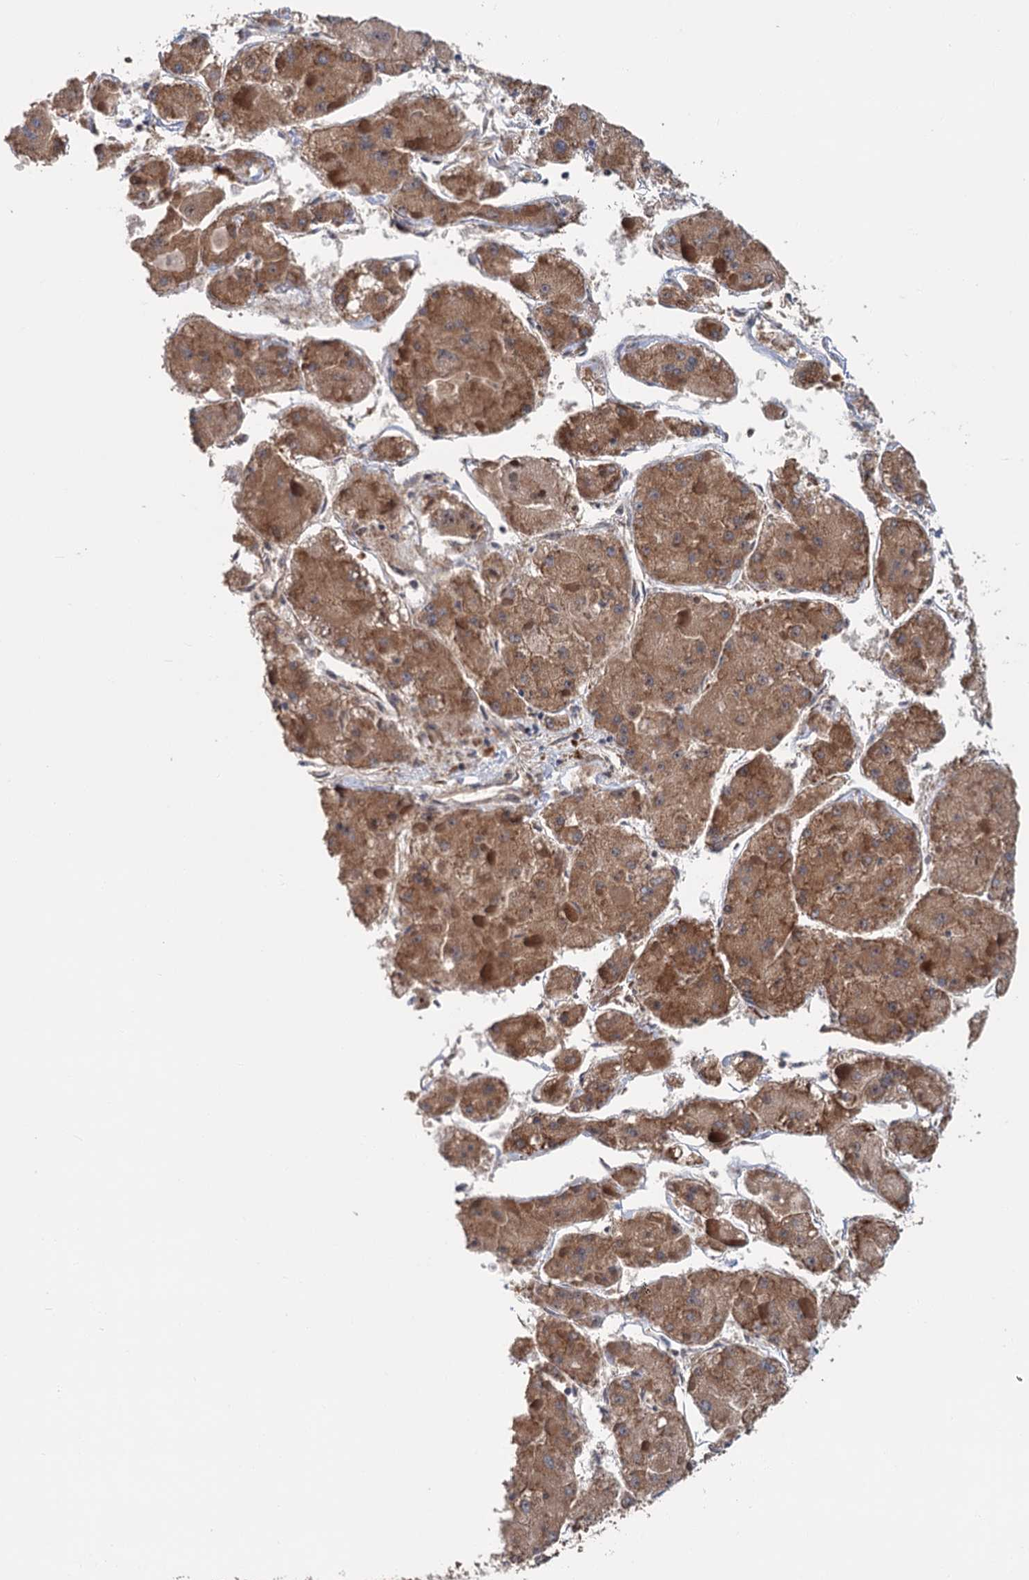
{"staining": {"intensity": "moderate", "quantity": ">75%", "location": "cytoplasmic/membranous"}, "tissue": "liver cancer", "cell_type": "Tumor cells", "image_type": "cancer", "snomed": [{"axis": "morphology", "description": "Carcinoma, Hepatocellular, NOS"}, {"axis": "topography", "description": "Liver"}], "caption": "A medium amount of moderate cytoplasmic/membranous staining is identified in approximately >75% of tumor cells in liver cancer (hepatocellular carcinoma) tissue.", "gene": "KANSL2", "patient": {"sex": "female", "age": 73}}